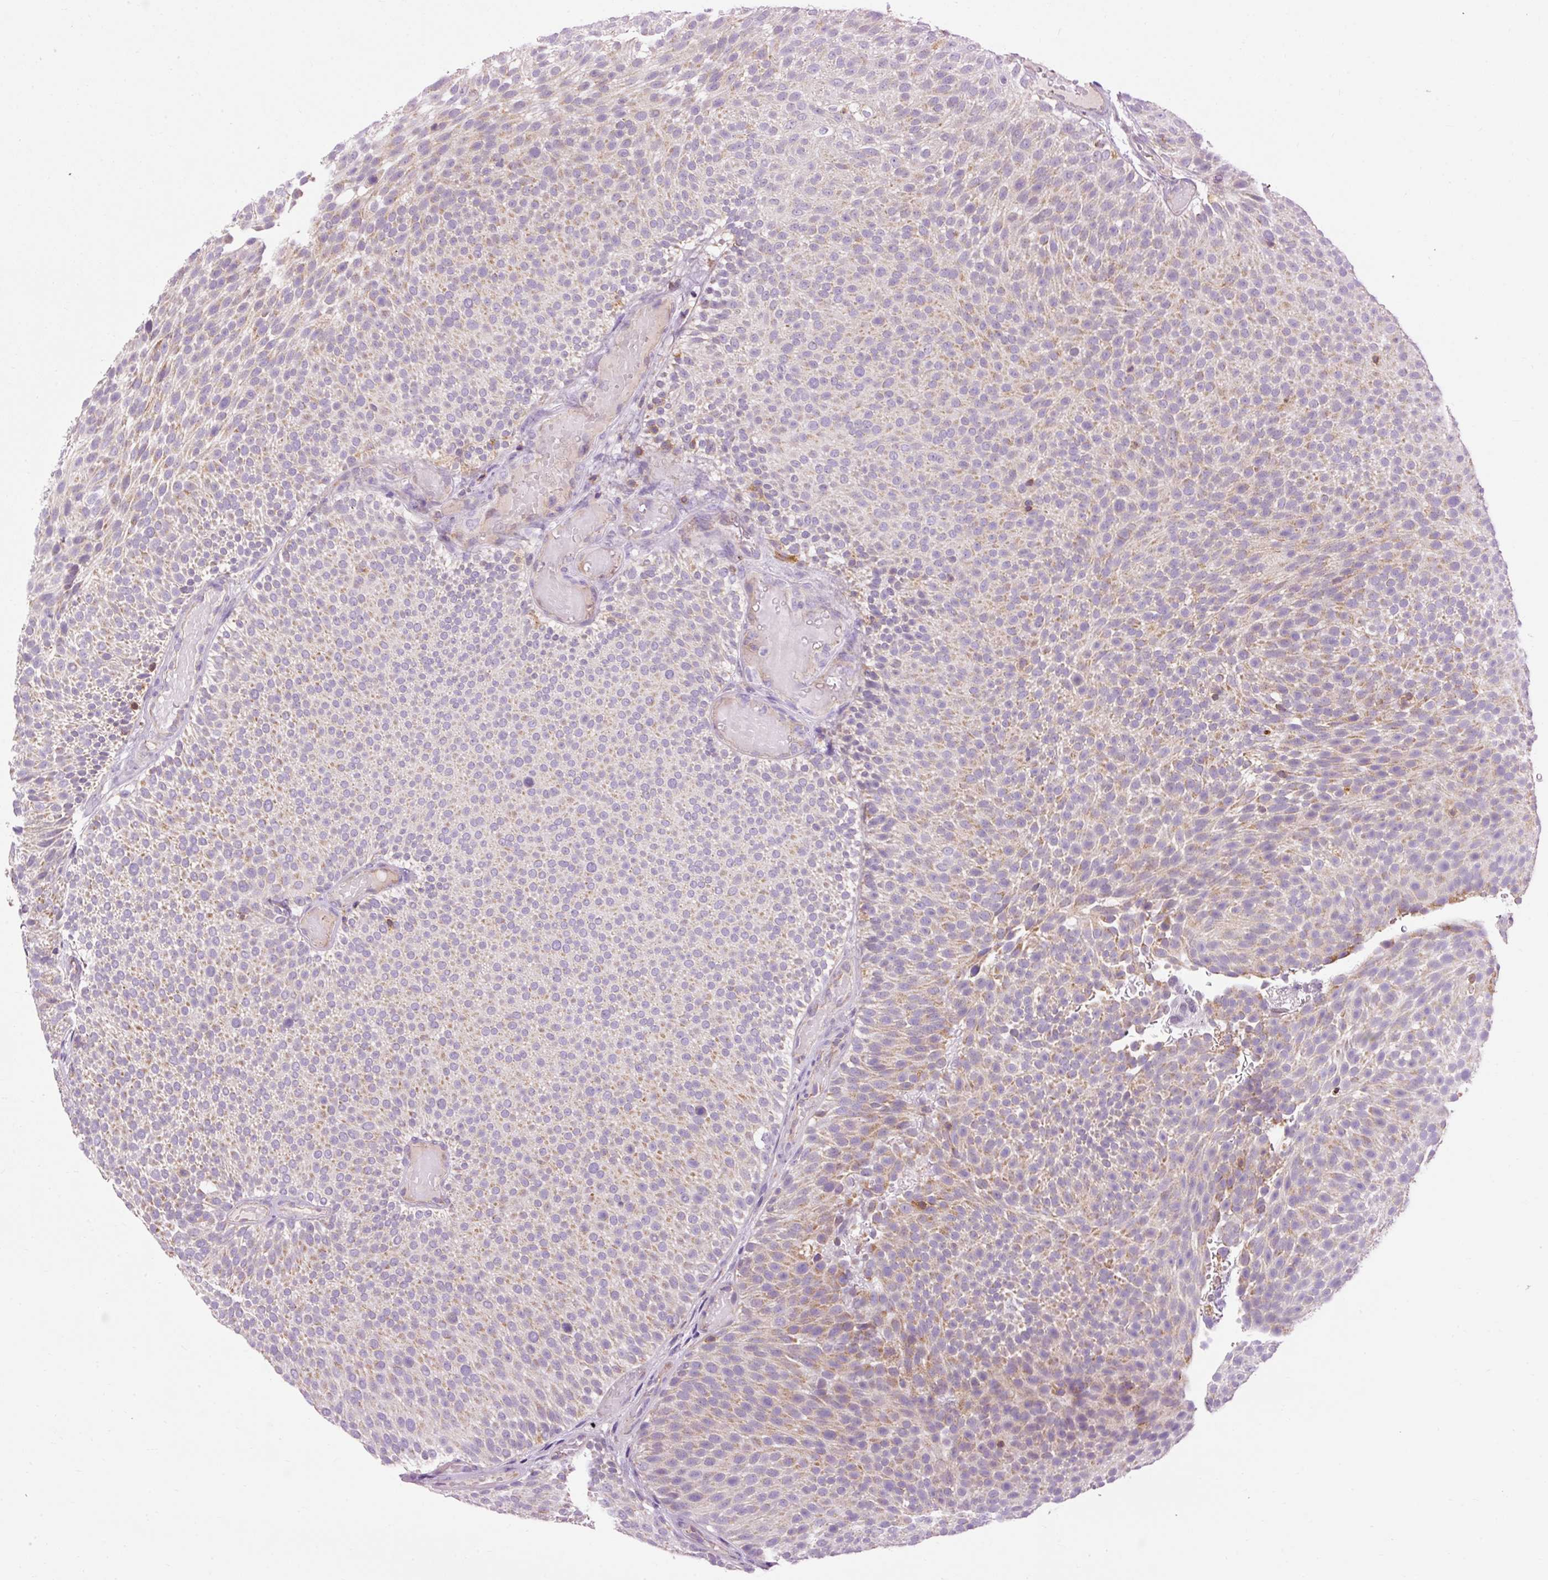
{"staining": {"intensity": "weak", "quantity": "25%-75%", "location": "cytoplasmic/membranous"}, "tissue": "urothelial cancer", "cell_type": "Tumor cells", "image_type": "cancer", "snomed": [{"axis": "morphology", "description": "Urothelial carcinoma, Low grade"}, {"axis": "topography", "description": "Urinary bladder"}], "caption": "Human urothelial carcinoma (low-grade) stained with a protein marker shows weak staining in tumor cells.", "gene": "CD83", "patient": {"sex": "male", "age": 78}}